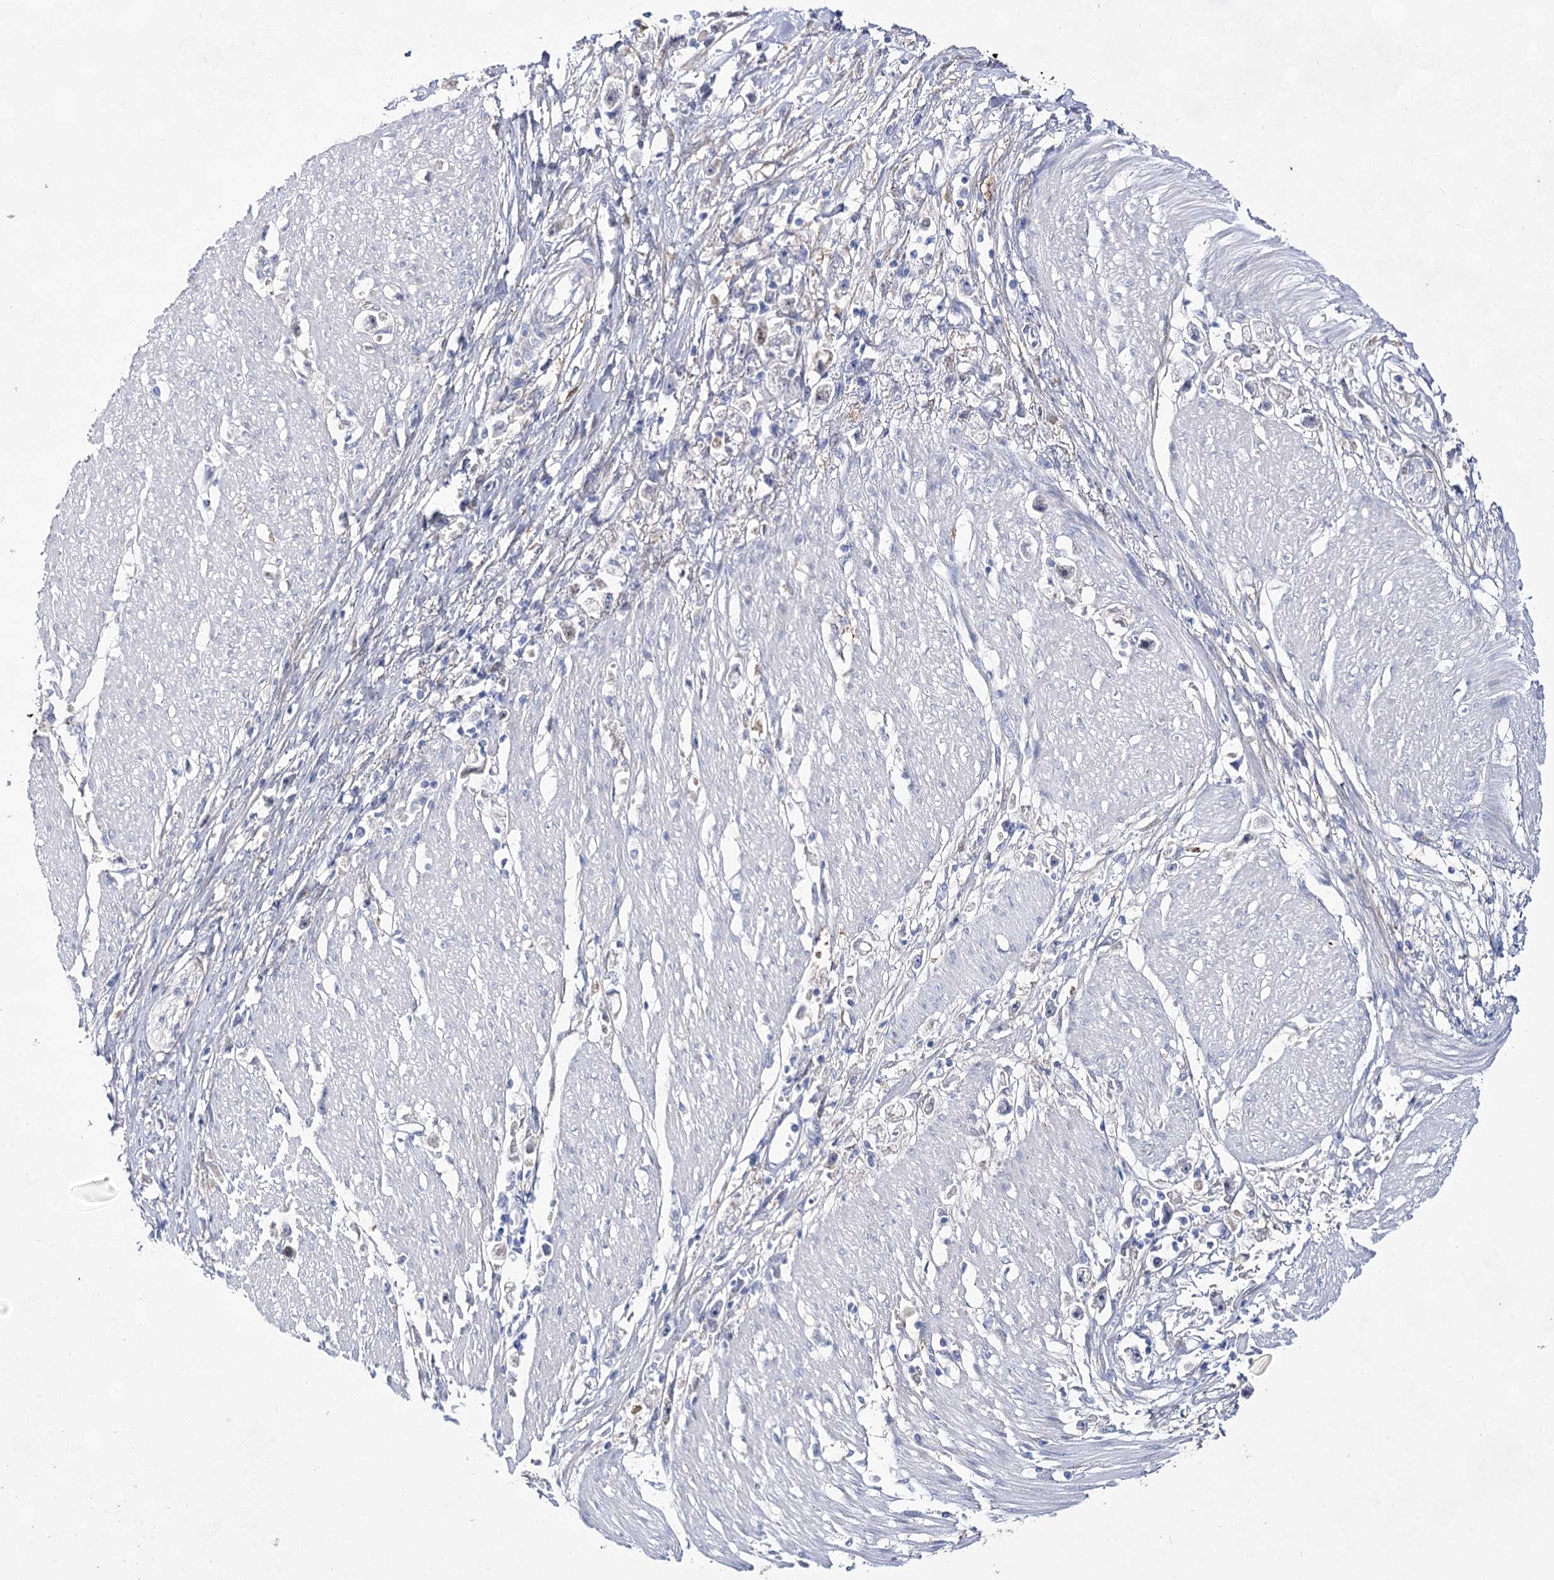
{"staining": {"intensity": "negative", "quantity": "none", "location": "none"}, "tissue": "stomach cancer", "cell_type": "Tumor cells", "image_type": "cancer", "snomed": [{"axis": "morphology", "description": "Adenocarcinoma, NOS"}, {"axis": "topography", "description": "Stomach"}], "caption": "DAB (3,3'-diaminobenzidine) immunohistochemical staining of human stomach cancer exhibits no significant positivity in tumor cells. The staining was performed using DAB to visualize the protein expression in brown, while the nuclei were stained in blue with hematoxylin (Magnification: 20x).", "gene": "UGDH", "patient": {"sex": "female", "age": 59}}